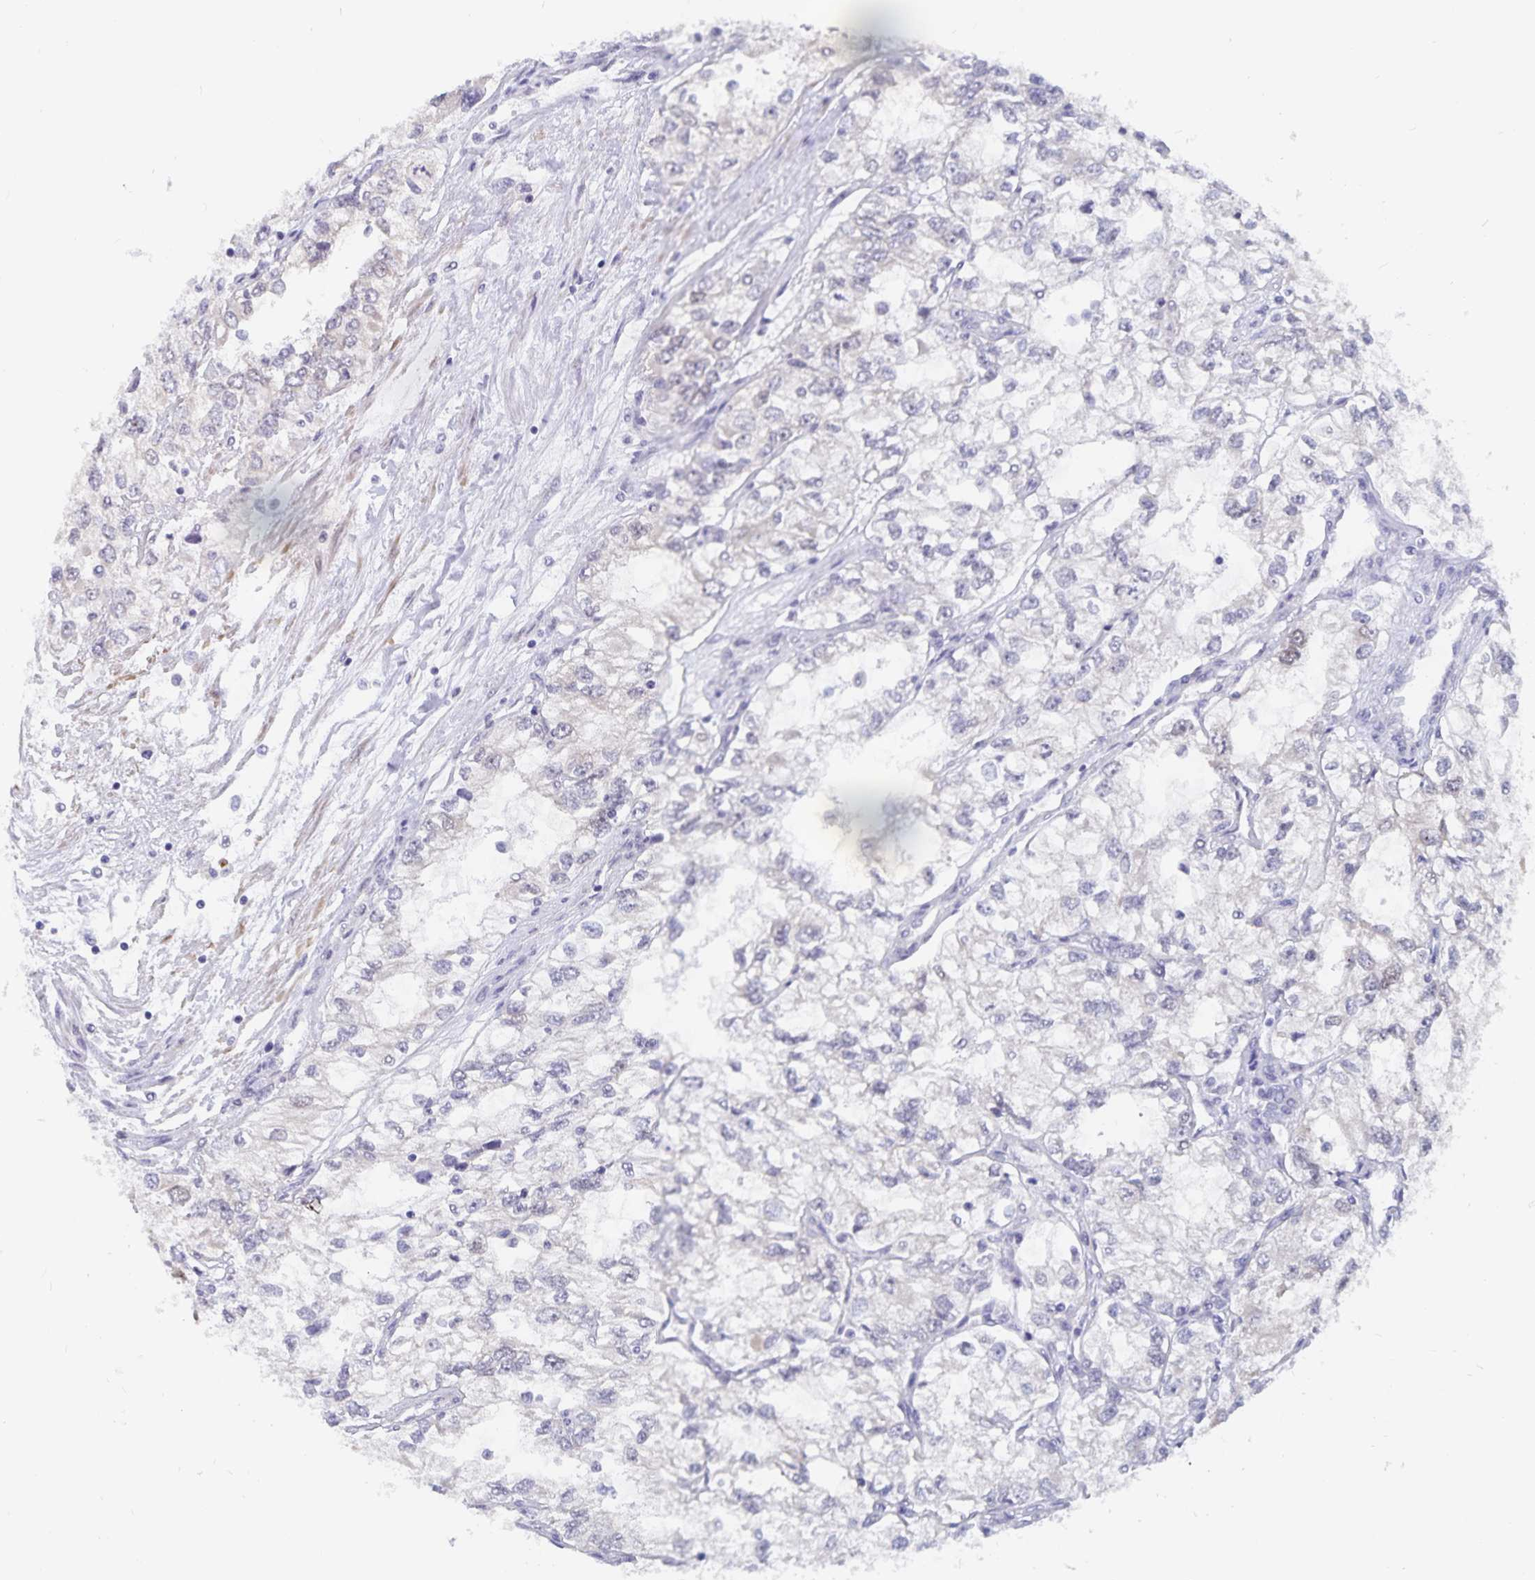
{"staining": {"intensity": "negative", "quantity": "none", "location": "none"}, "tissue": "renal cancer", "cell_type": "Tumor cells", "image_type": "cancer", "snomed": [{"axis": "morphology", "description": "Adenocarcinoma, NOS"}, {"axis": "topography", "description": "Kidney"}], "caption": "Renal adenocarcinoma was stained to show a protein in brown. There is no significant expression in tumor cells.", "gene": "BAG6", "patient": {"sex": "female", "age": 59}}